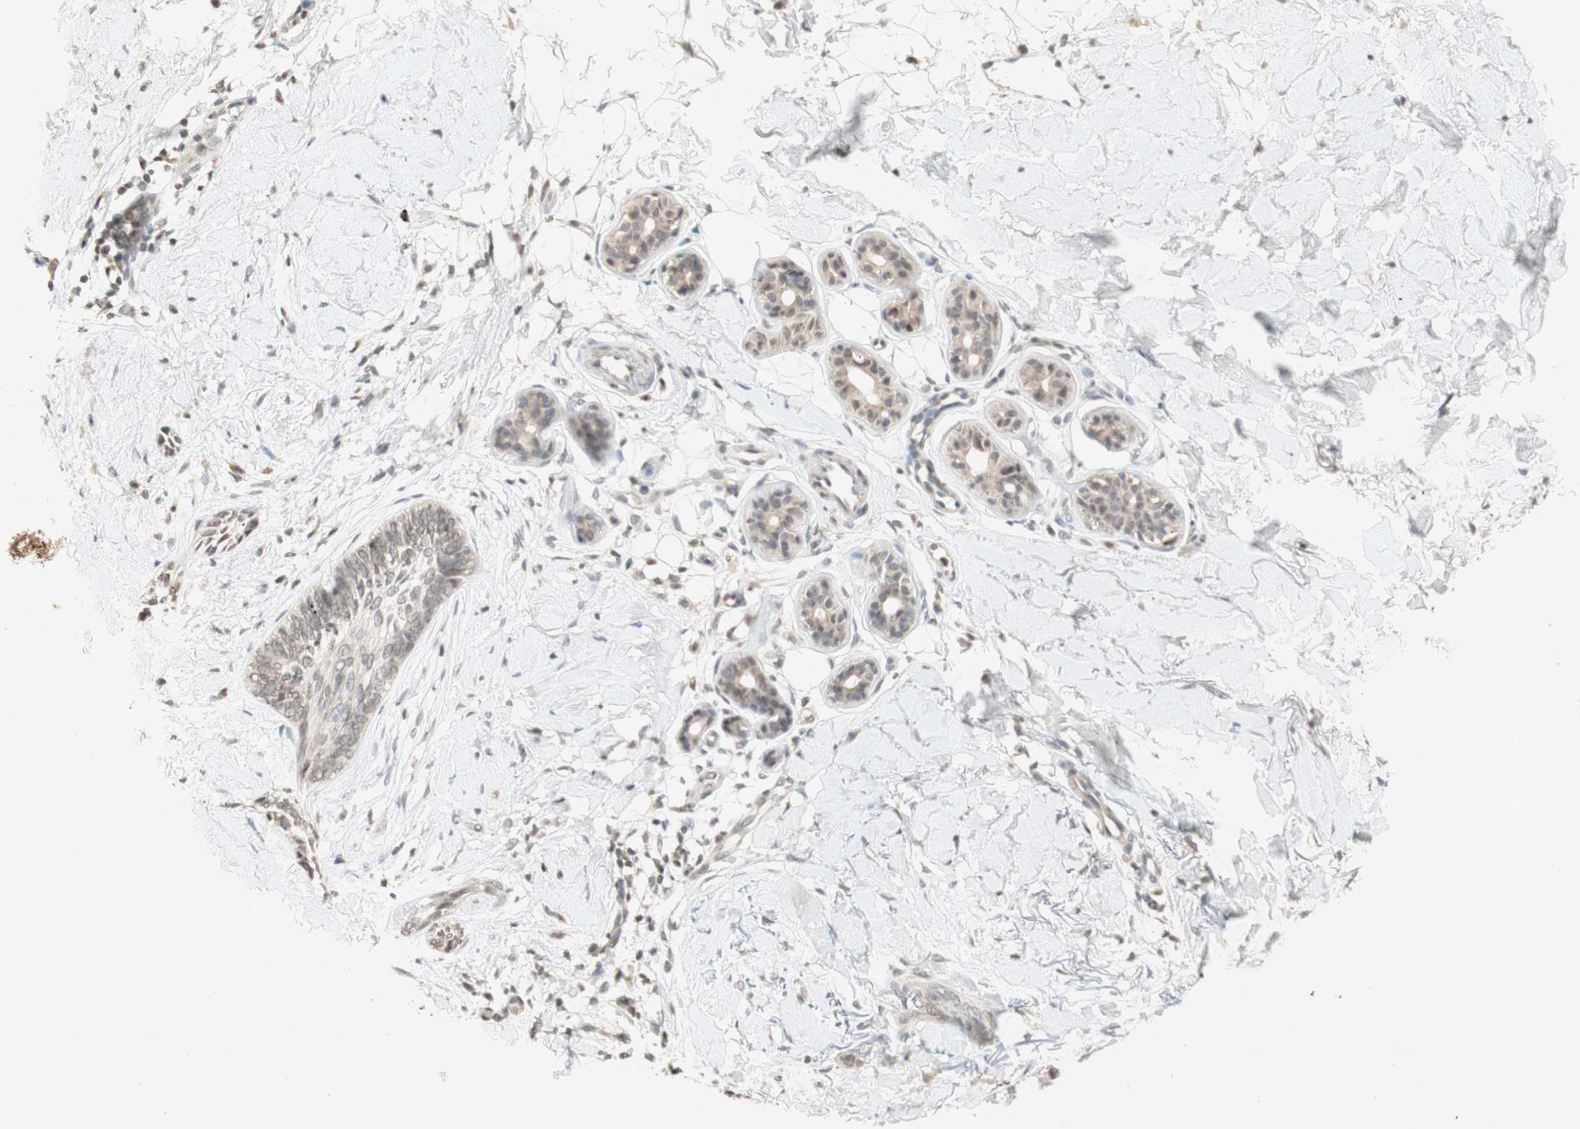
{"staining": {"intensity": "weak", "quantity": "25%-75%", "location": "cytoplasmic/membranous"}, "tissue": "skin cancer", "cell_type": "Tumor cells", "image_type": "cancer", "snomed": [{"axis": "morphology", "description": "Basal cell carcinoma"}, {"axis": "topography", "description": "Skin"}], "caption": "Weak cytoplasmic/membranous protein expression is appreciated in about 25%-75% of tumor cells in skin cancer (basal cell carcinoma).", "gene": "GLI1", "patient": {"sex": "female", "age": 58}}